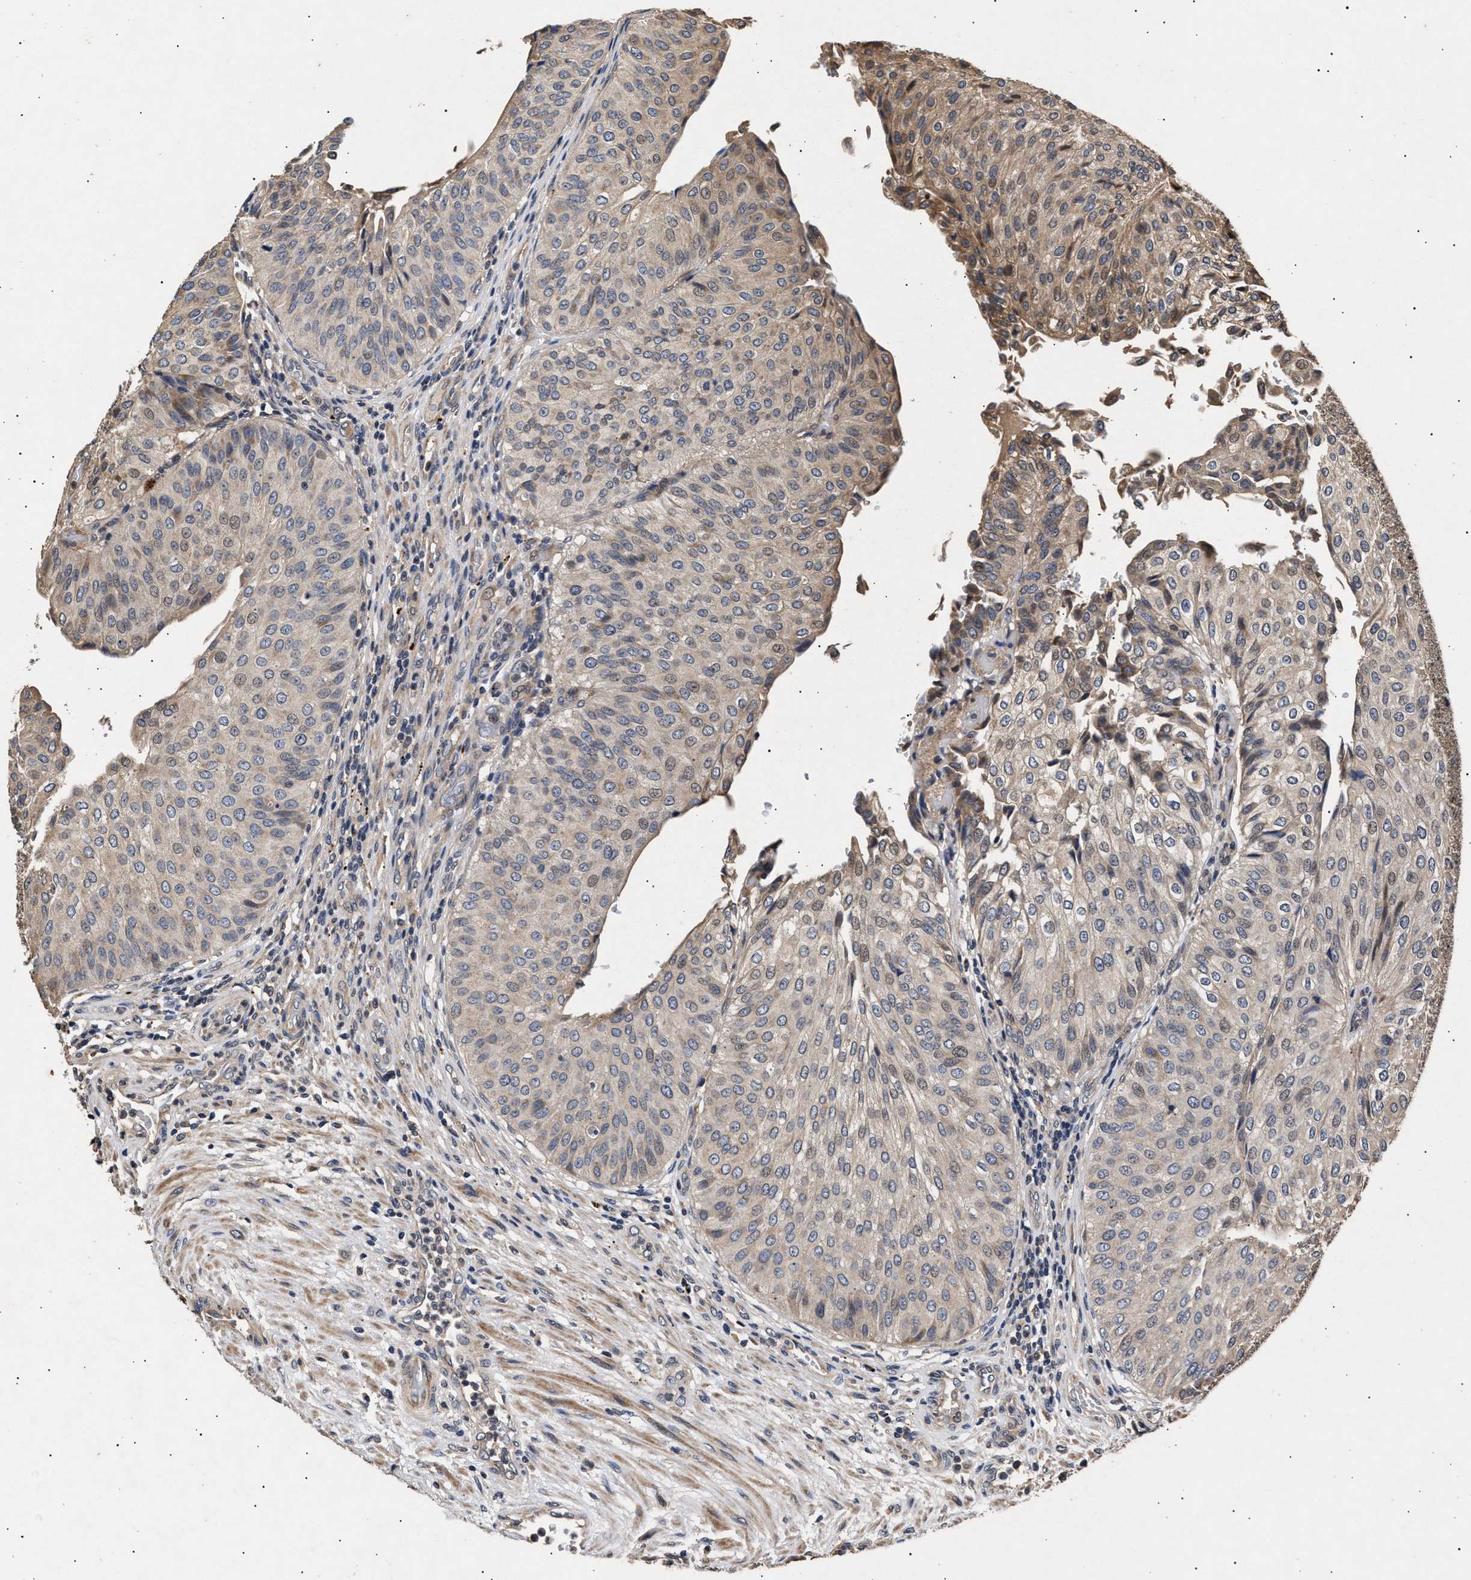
{"staining": {"intensity": "weak", "quantity": ">75%", "location": "cytoplasmic/membranous"}, "tissue": "urothelial cancer", "cell_type": "Tumor cells", "image_type": "cancer", "snomed": [{"axis": "morphology", "description": "Urothelial carcinoma, Low grade"}, {"axis": "topography", "description": "Urinary bladder"}], "caption": "Immunohistochemistry (IHC) photomicrograph of human urothelial cancer stained for a protein (brown), which reveals low levels of weak cytoplasmic/membranous positivity in approximately >75% of tumor cells.", "gene": "ITGB5", "patient": {"sex": "male", "age": 67}}